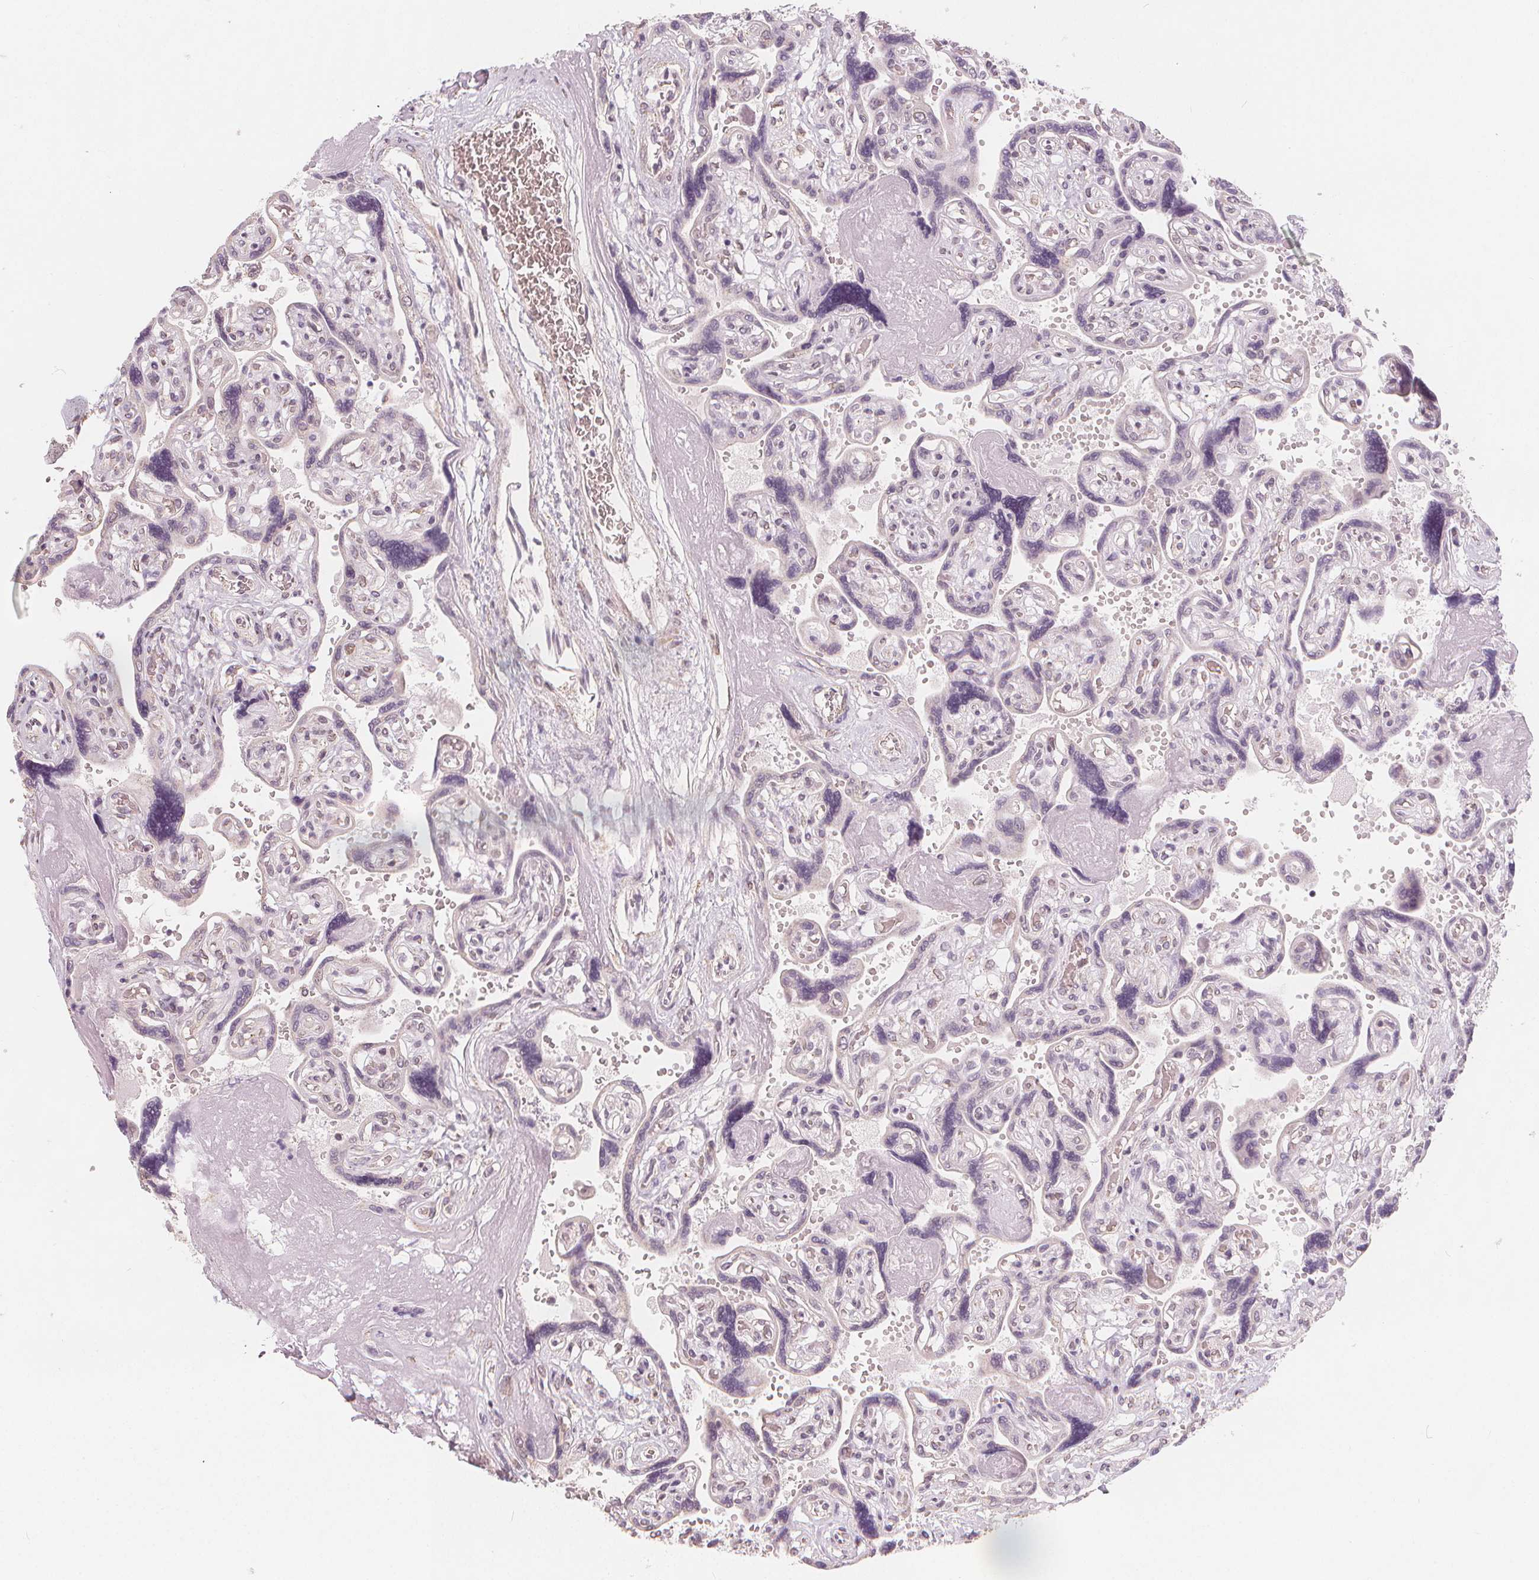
{"staining": {"intensity": "weak", "quantity": "25%-75%", "location": "cytoplasmic/membranous"}, "tissue": "placenta", "cell_type": "Decidual cells", "image_type": "normal", "snomed": [{"axis": "morphology", "description": "Normal tissue, NOS"}, {"axis": "topography", "description": "Placenta"}], "caption": "Immunohistochemical staining of benign human placenta shows weak cytoplasmic/membranous protein positivity in approximately 25%-75% of decidual cells. (Brightfield microscopy of DAB IHC at high magnification).", "gene": "TIPIN", "patient": {"sex": "female", "age": 32}}